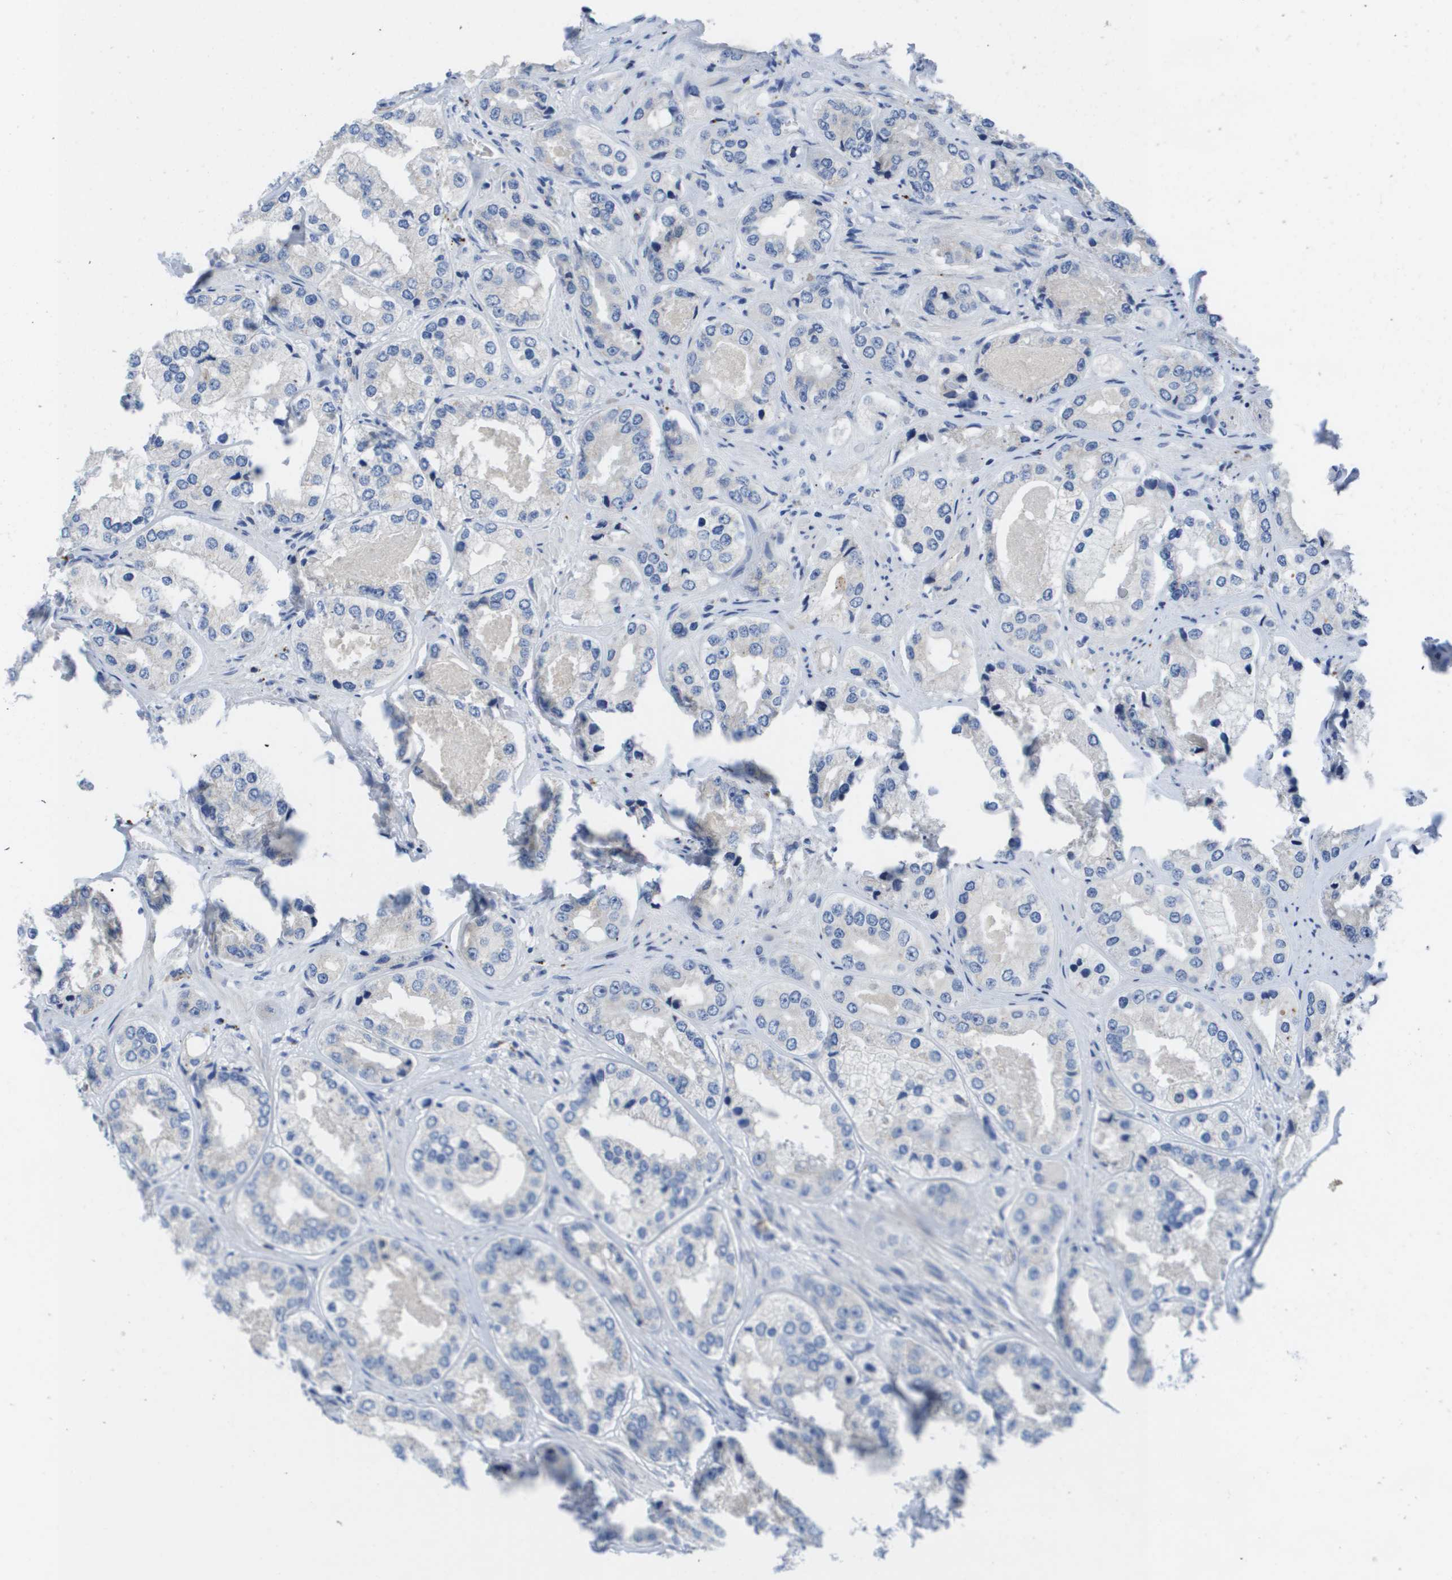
{"staining": {"intensity": "negative", "quantity": "none", "location": "none"}, "tissue": "prostate cancer", "cell_type": "Tumor cells", "image_type": "cancer", "snomed": [{"axis": "morphology", "description": "Adenocarcinoma, High grade"}, {"axis": "topography", "description": "Prostate"}], "caption": "IHC photomicrograph of neoplastic tissue: human prostate cancer stained with DAB (3,3'-diaminobenzidine) displays no significant protein positivity in tumor cells.", "gene": "MS4A1", "patient": {"sex": "male", "age": 61}}